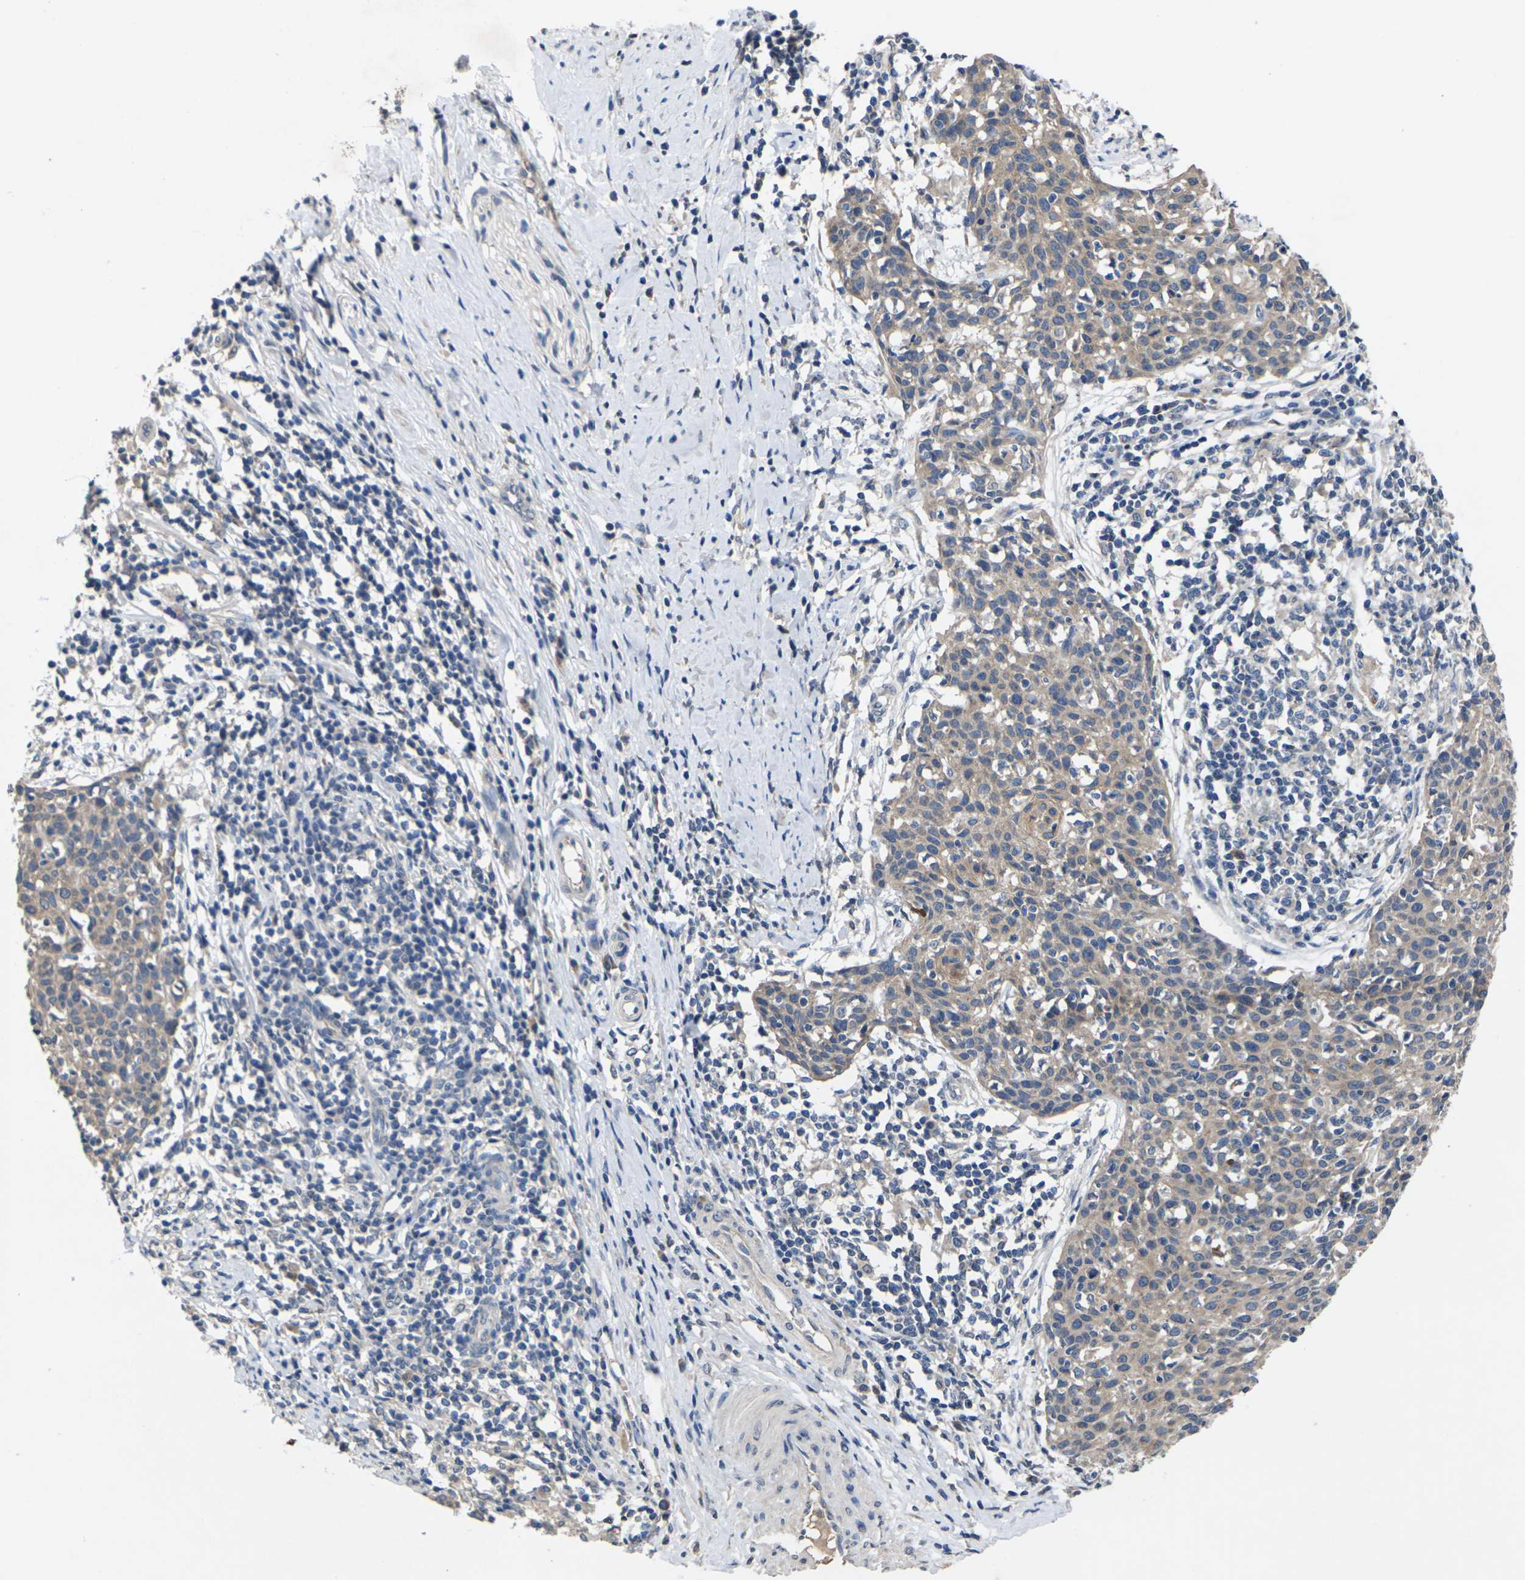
{"staining": {"intensity": "moderate", "quantity": ">75%", "location": "cytoplasmic/membranous"}, "tissue": "cervical cancer", "cell_type": "Tumor cells", "image_type": "cancer", "snomed": [{"axis": "morphology", "description": "Squamous cell carcinoma, NOS"}, {"axis": "topography", "description": "Cervix"}], "caption": "Immunohistochemical staining of cervical squamous cell carcinoma demonstrates moderate cytoplasmic/membranous protein expression in approximately >75% of tumor cells.", "gene": "SLC2A2", "patient": {"sex": "female", "age": 38}}